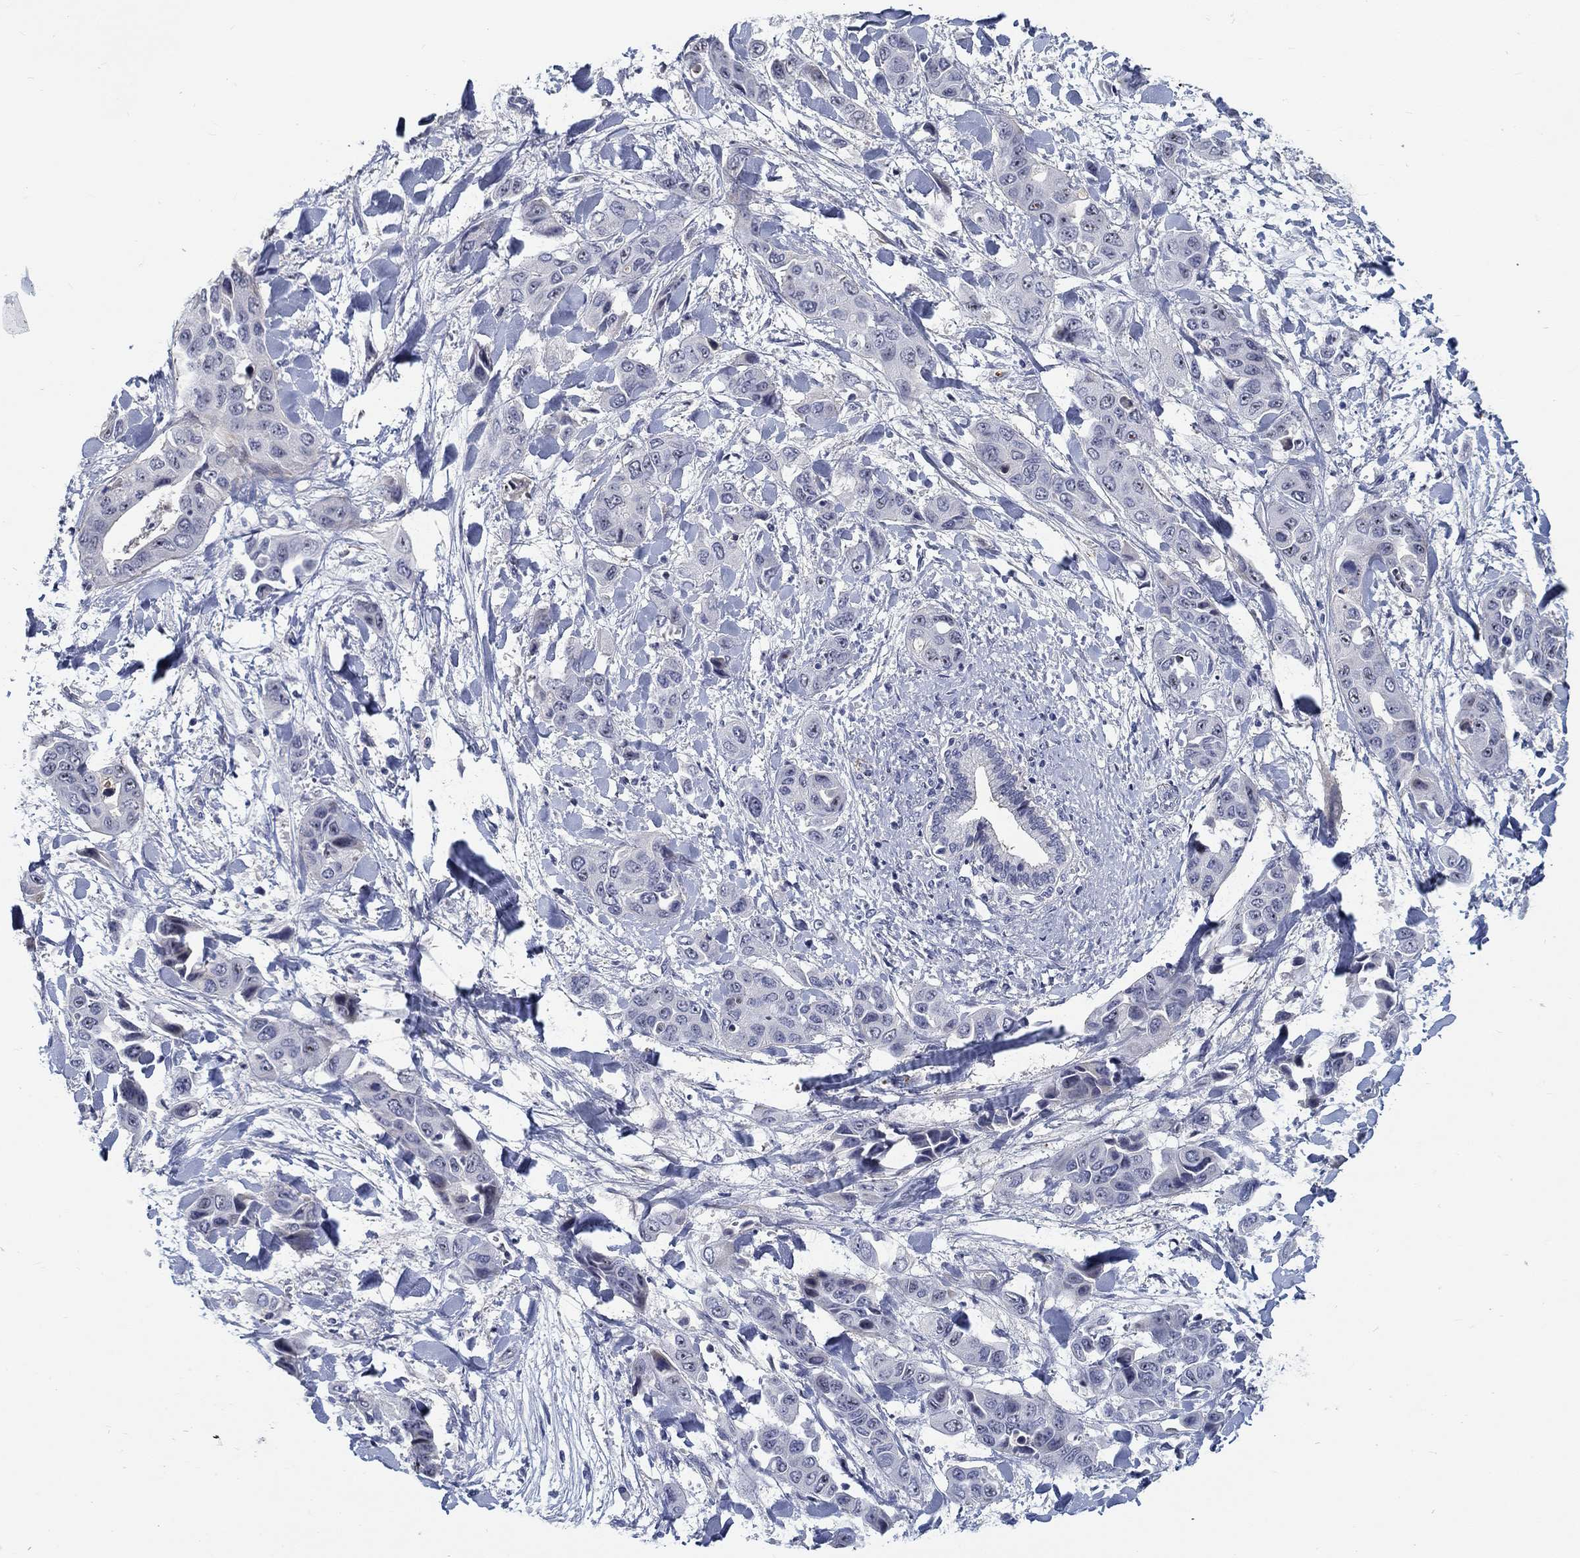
{"staining": {"intensity": "strong", "quantity": "<25%", "location": "nuclear"}, "tissue": "liver cancer", "cell_type": "Tumor cells", "image_type": "cancer", "snomed": [{"axis": "morphology", "description": "Cholangiocarcinoma"}, {"axis": "topography", "description": "Liver"}], "caption": "Cholangiocarcinoma (liver) tissue displays strong nuclear expression in about <25% of tumor cells, visualized by immunohistochemistry. The staining was performed using DAB to visualize the protein expression in brown, while the nuclei were stained in blue with hematoxylin (Magnification: 20x).", "gene": "SMIM18", "patient": {"sex": "female", "age": 52}}